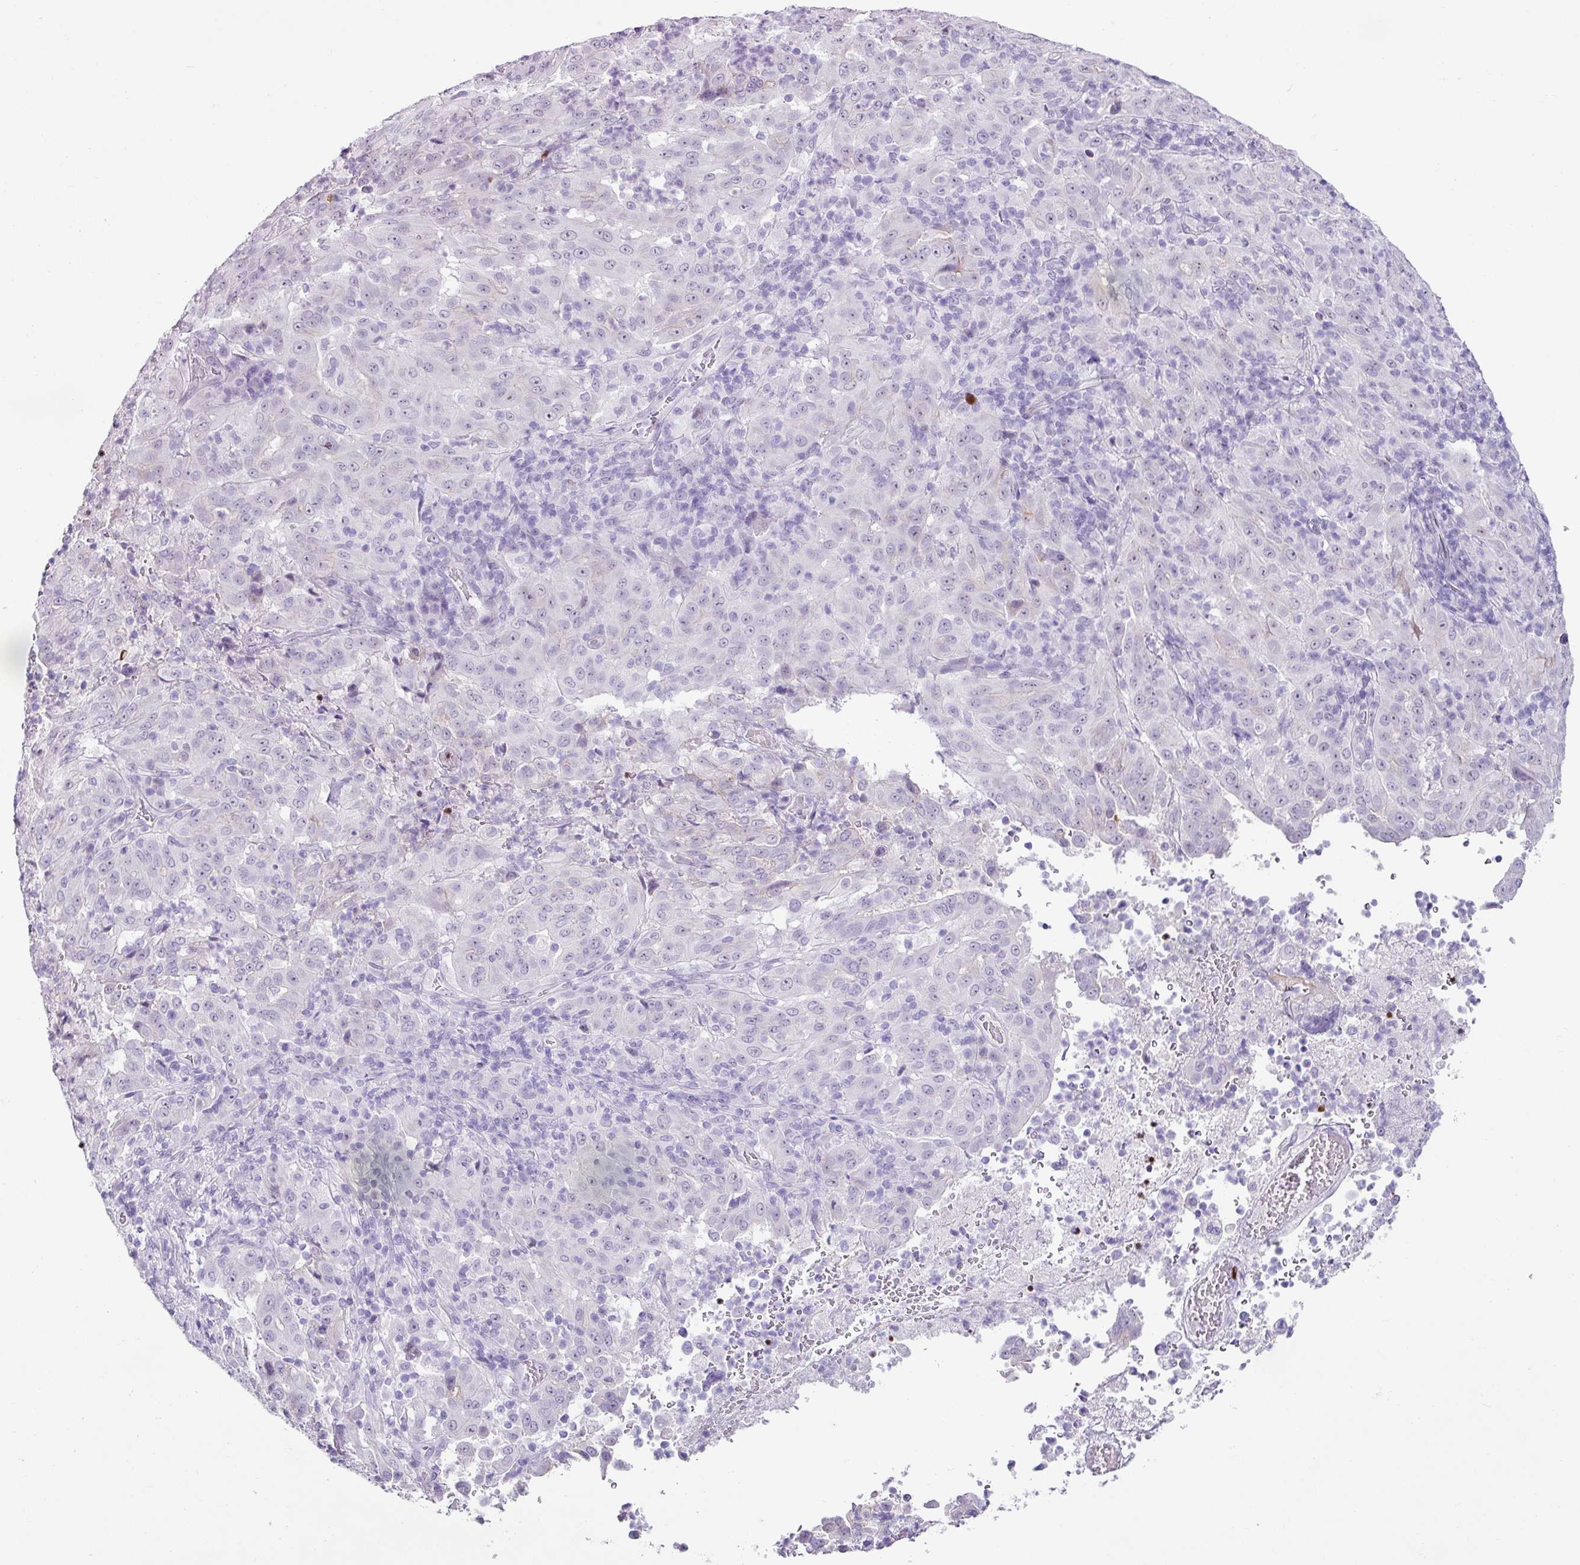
{"staining": {"intensity": "weak", "quantity": "25%-75%", "location": "cytoplasmic/membranous"}, "tissue": "pancreatic cancer", "cell_type": "Tumor cells", "image_type": "cancer", "snomed": [{"axis": "morphology", "description": "Adenocarcinoma, NOS"}, {"axis": "topography", "description": "Pancreas"}], "caption": "Immunohistochemistry of pancreatic cancer reveals low levels of weak cytoplasmic/membranous staining in approximately 25%-75% of tumor cells.", "gene": "TRA2A", "patient": {"sex": "male", "age": 63}}